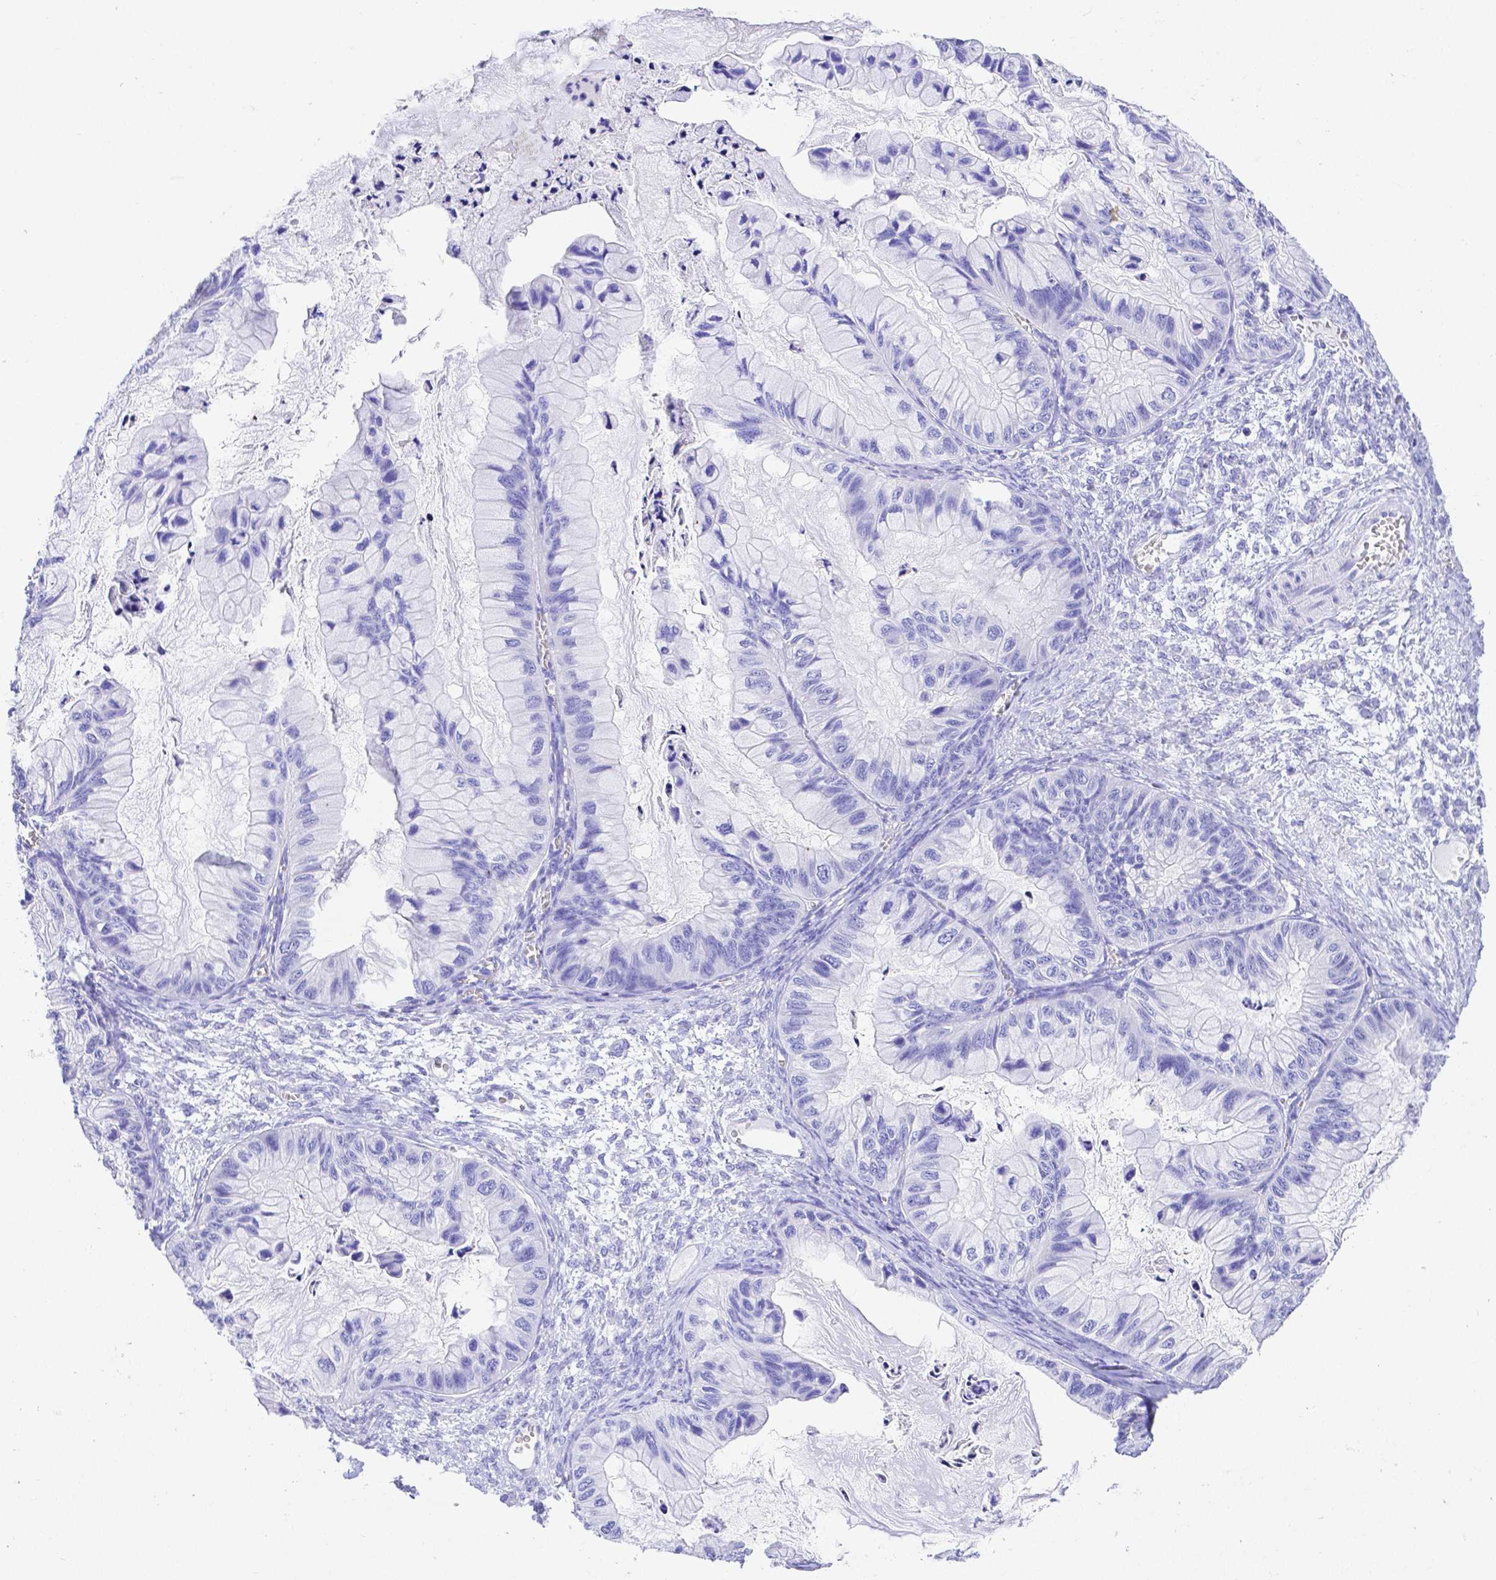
{"staining": {"intensity": "negative", "quantity": "none", "location": "none"}, "tissue": "ovarian cancer", "cell_type": "Tumor cells", "image_type": "cancer", "snomed": [{"axis": "morphology", "description": "Cystadenocarcinoma, mucinous, NOS"}, {"axis": "topography", "description": "Ovary"}], "caption": "Immunohistochemistry (IHC) of human mucinous cystadenocarcinoma (ovarian) shows no expression in tumor cells.", "gene": "SMR3A", "patient": {"sex": "female", "age": 72}}